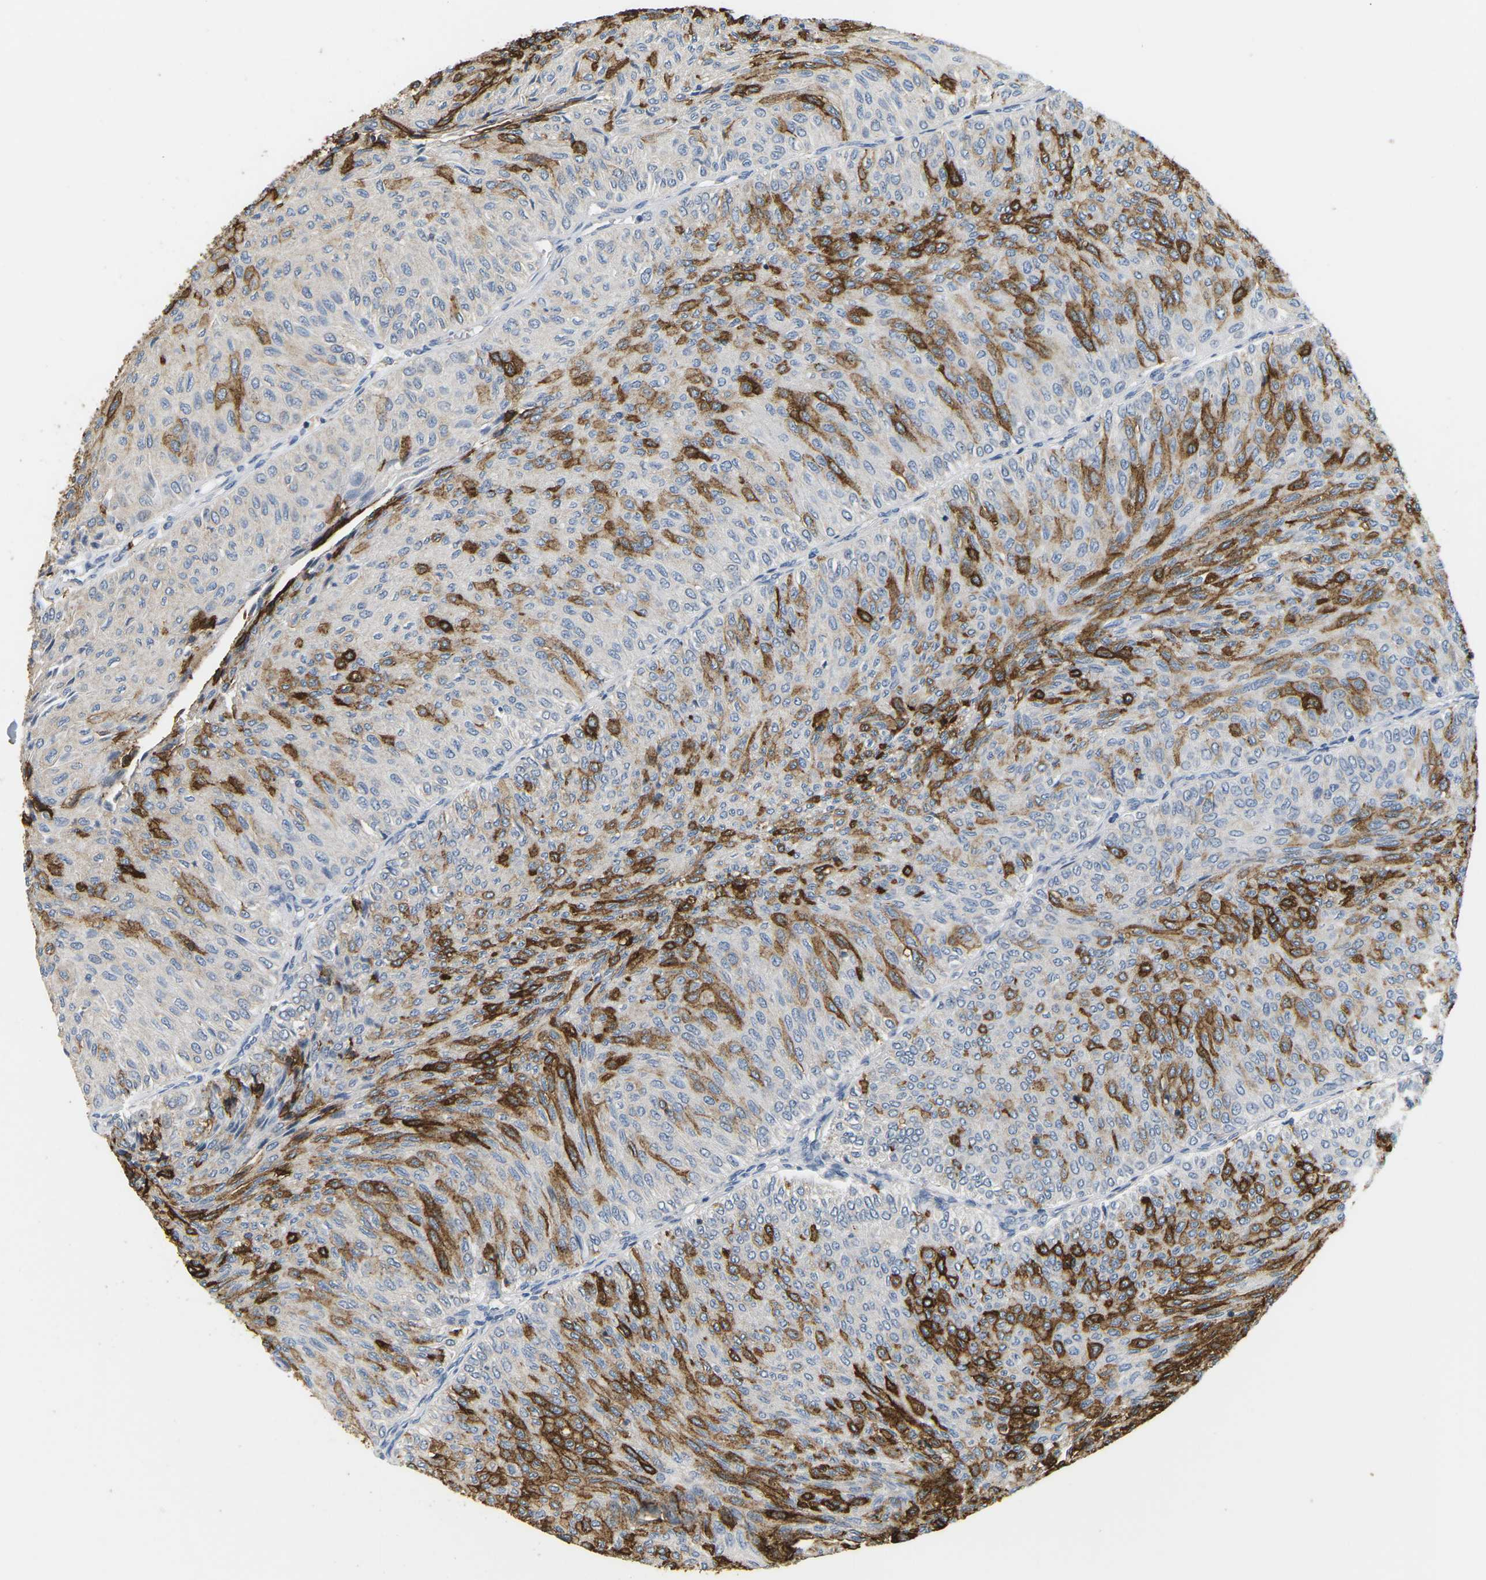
{"staining": {"intensity": "strong", "quantity": "25%-75%", "location": "cytoplasmic/membranous"}, "tissue": "urothelial cancer", "cell_type": "Tumor cells", "image_type": "cancer", "snomed": [{"axis": "morphology", "description": "Urothelial carcinoma, Low grade"}, {"axis": "topography", "description": "Urinary bladder"}], "caption": "Human urothelial cancer stained with a protein marker demonstrates strong staining in tumor cells.", "gene": "ADM", "patient": {"sex": "male", "age": 78}}